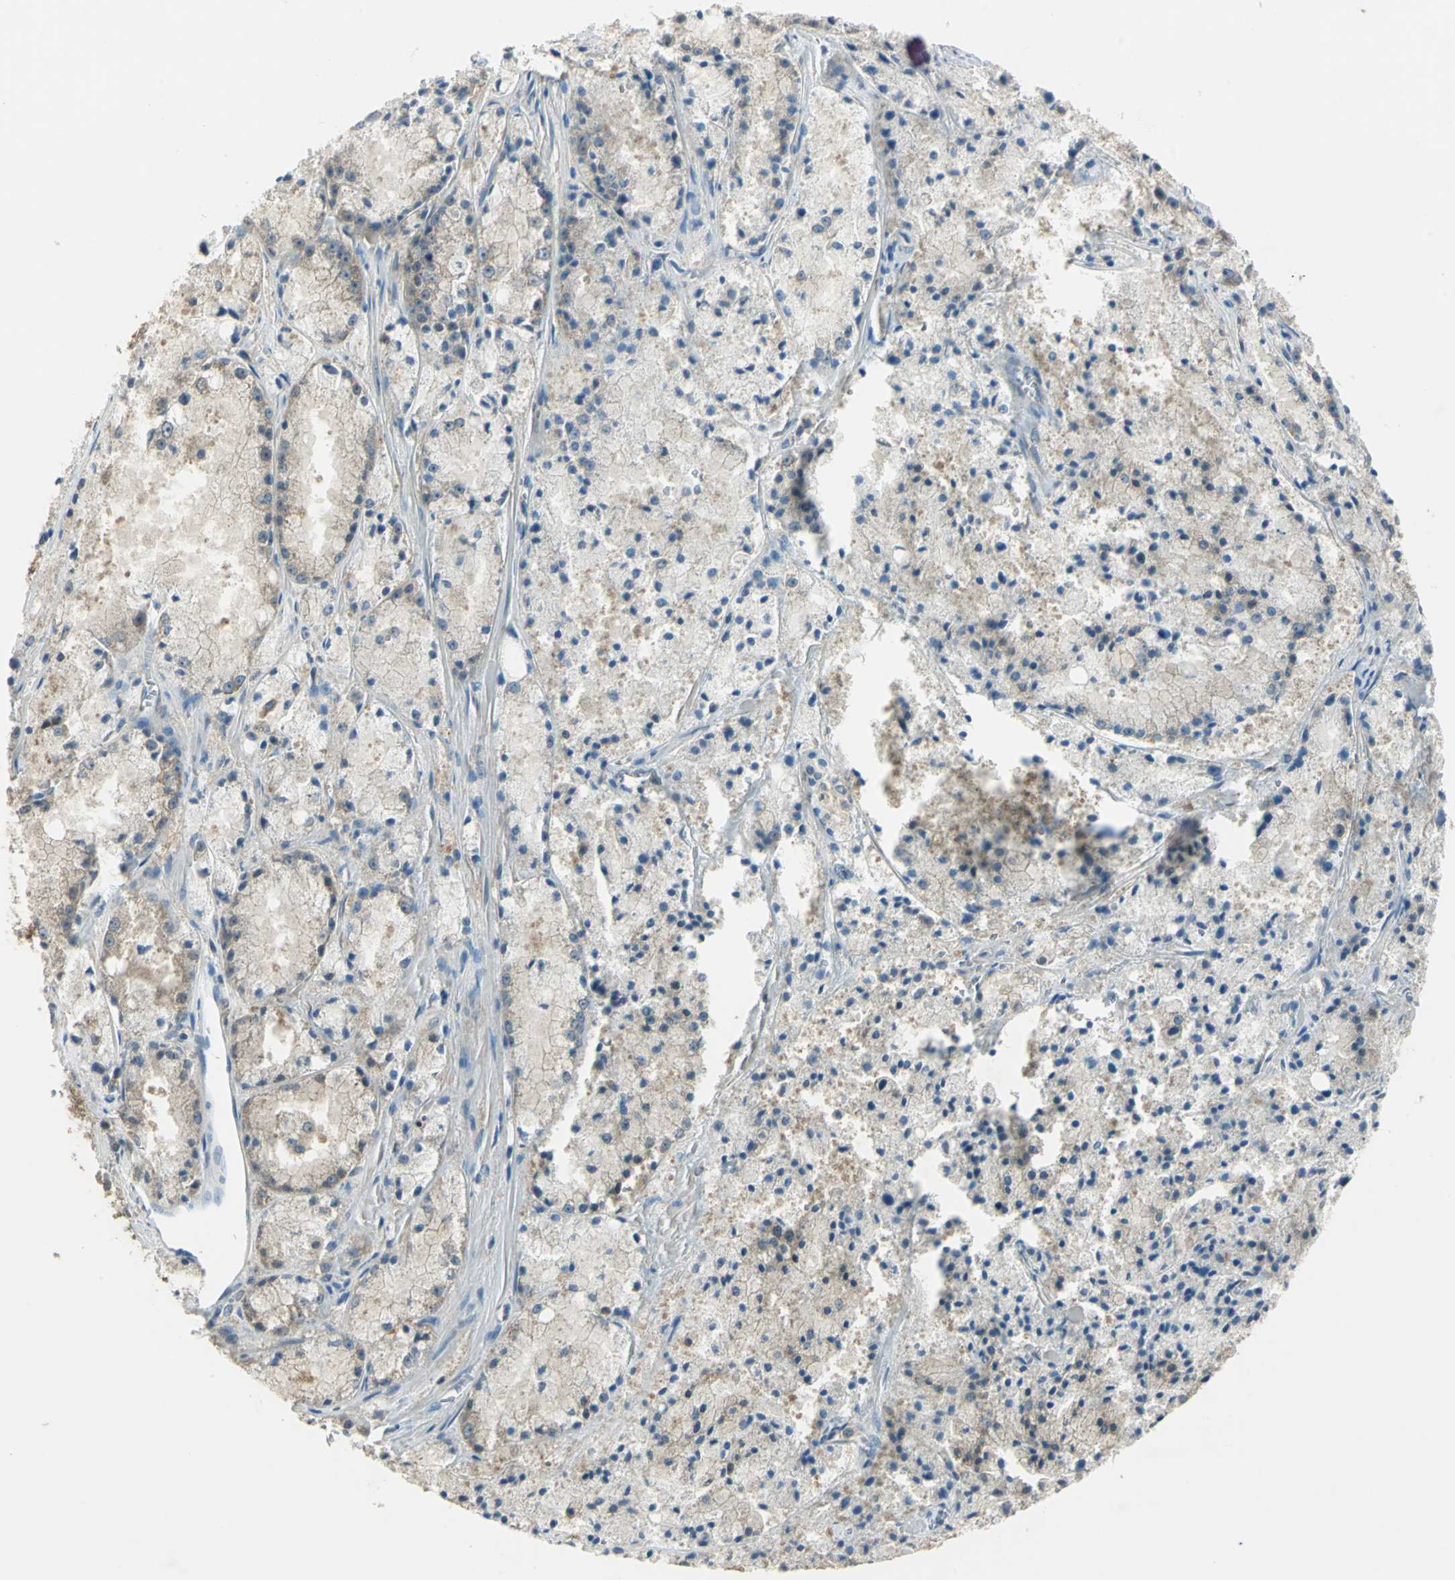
{"staining": {"intensity": "moderate", "quantity": "25%-75%", "location": "cytoplasmic/membranous"}, "tissue": "prostate cancer", "cell_type": "Tumor cells", "image_type": "cancer", "snomed": [{"axis": "morphology", "description": "Adenocarcinoma, Low grade"}, {"axis": "topography", "description": "Prostate"}], "caption": "Immunohistochemistry (IHC) image of neoplastic tissue: low-grade adenocarcinoma (prostate) stained using immunohistochemistry (IHC) reveals medium levels of moderate protein expression localized specifically in the cytoplasmic/membranous of tumor cells, appearing as a cytoplasmic/membranous brown color.", "gene": "SHC2", "patient": {"sex": "male", "age": 64}}